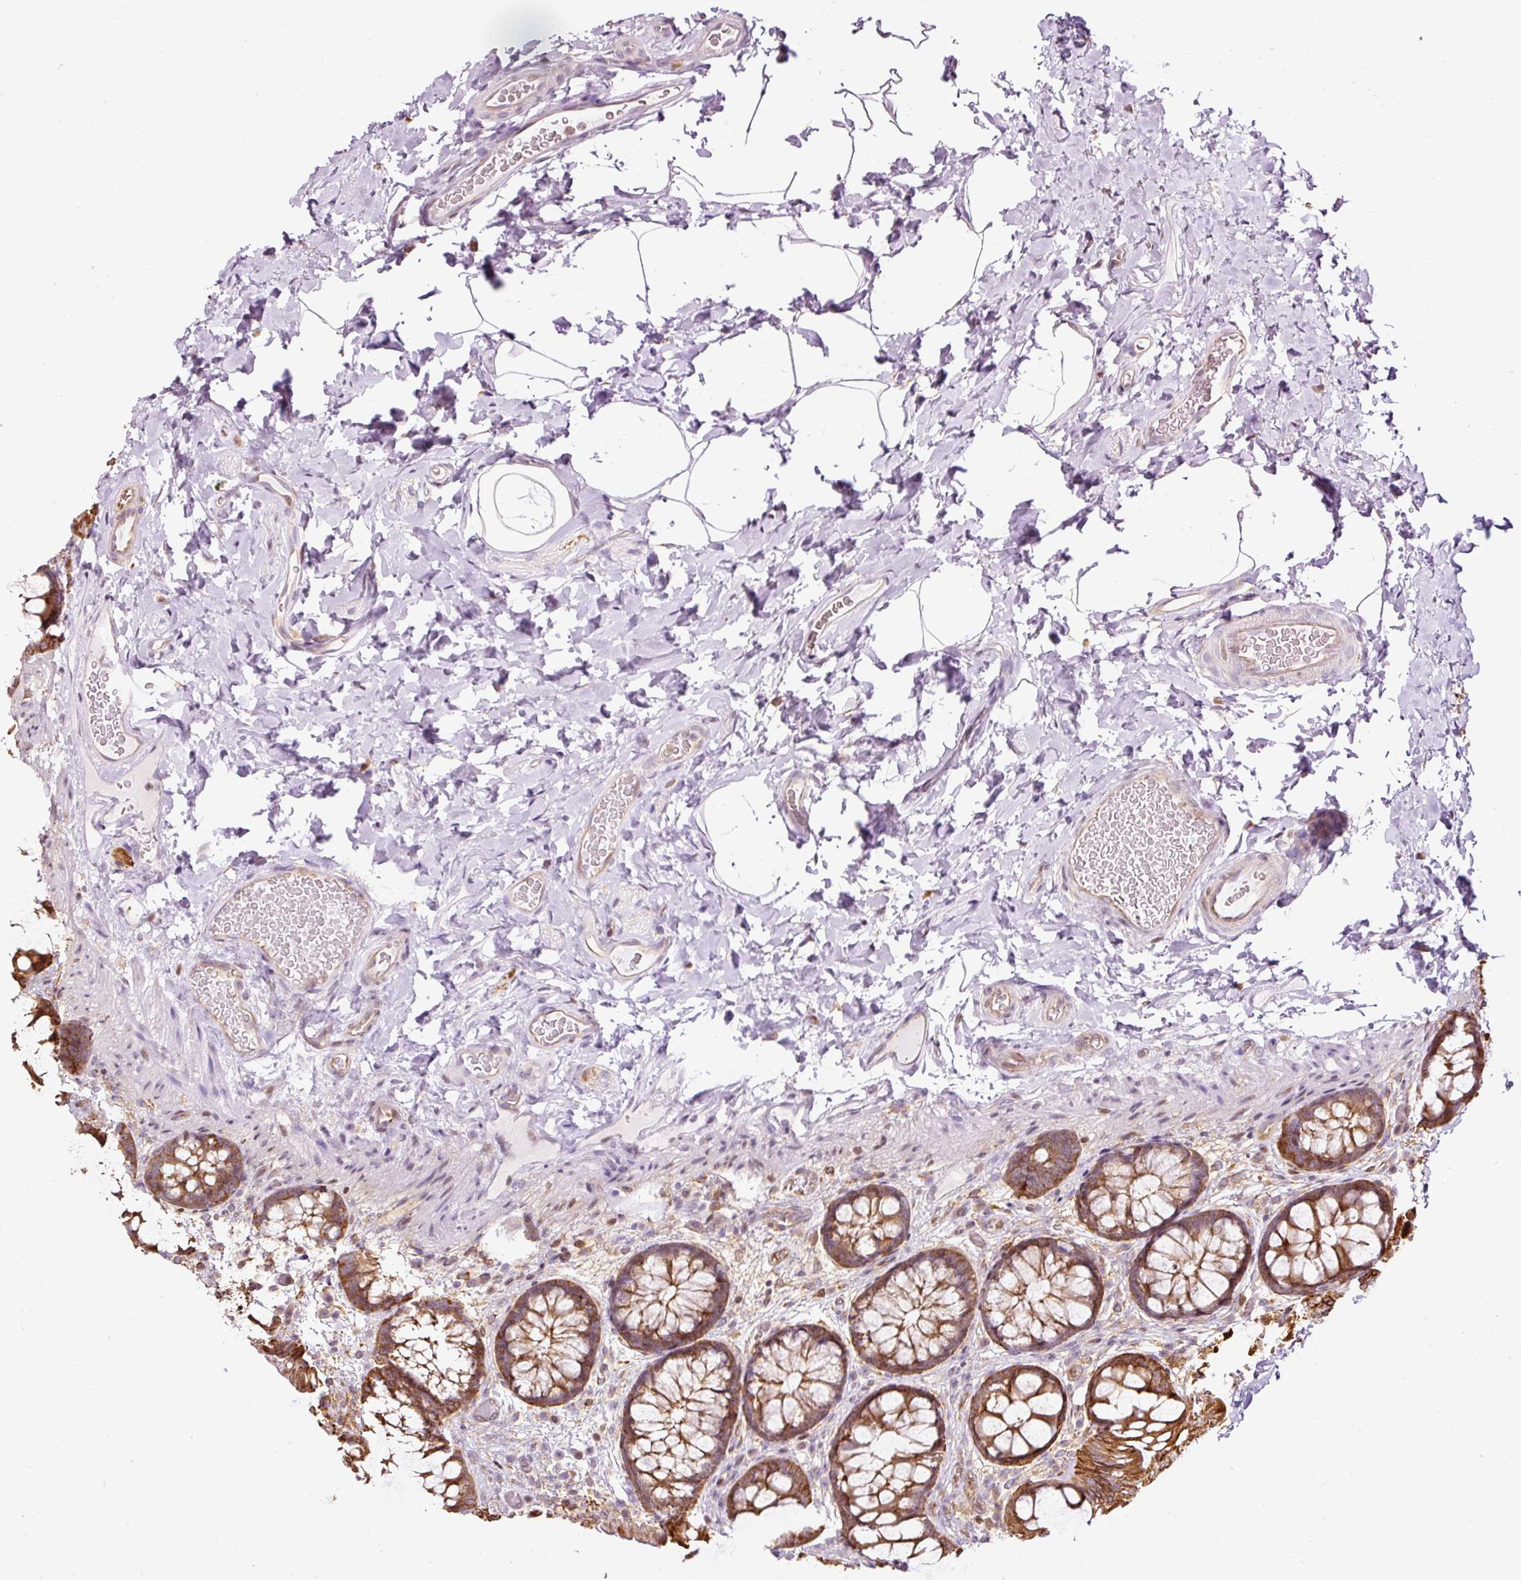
{"staining": {"intensity": "weak", "quantity": "25%-75%", "location": "cytoplasmic/membranous"}, "tissue": "colon", "cell_type": "Endothelial cells", "image_type": "normal", "snomed": [{"axis": "morphology", "description": "Normal tissue, NOS"}, {"axis": "topography", "description": "Colon"}], "caption": "Human colon stained with a protein marker reveals weak staining in endothelial cells.", "gene": "SCNM1", "patient": {"sex": "male", "age": 46}}